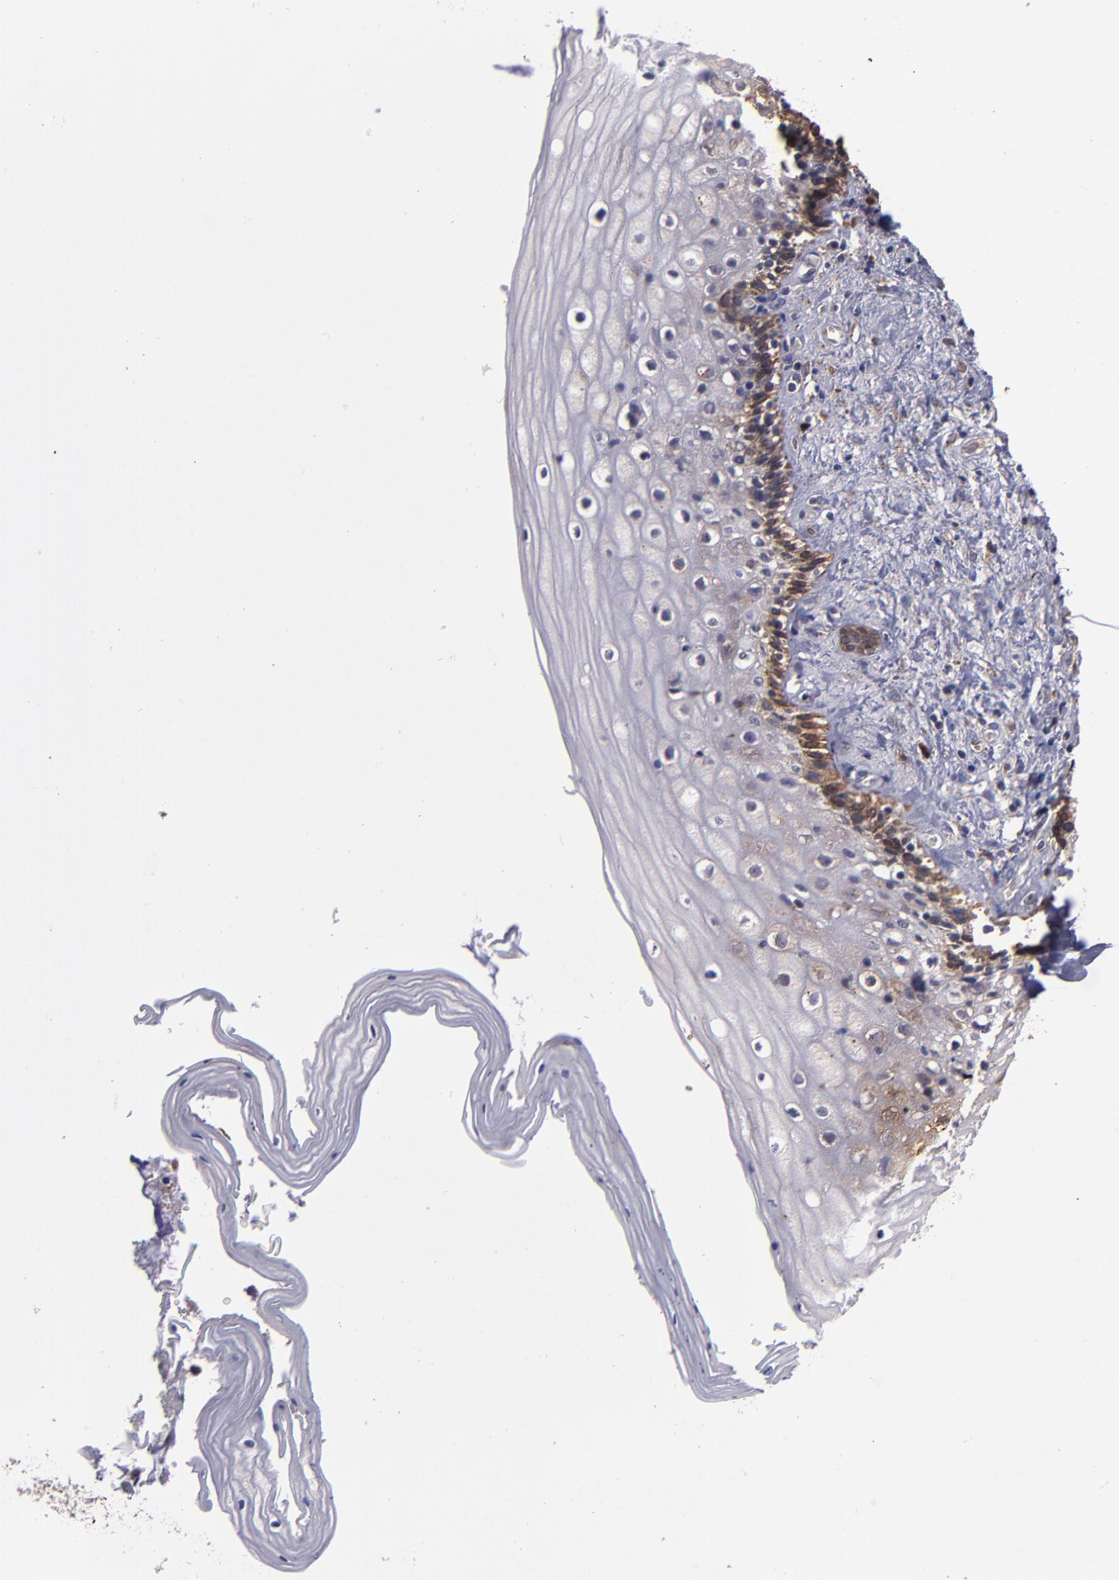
{"staining": {"intensity": "moderate", "quantity": "<25%", "location": "cytoplasmic/membranous"}, "tissue": "vagina", "cell_type": "Squamous epithelial cells", "image_type": "normal", "snomed": [{"axis": "morphology", "description": "Normal tissue, NOS"}, {"axis": "topography", "description": "Vagina"}], "caption": "Protein staining reveals moderate cytoplasmic/membranous positivity in about <25% of squamous epithelial cells in unremarkable vagina.", "gene": "IFIH1", "patient": {"sex": "female", "age": 46}}